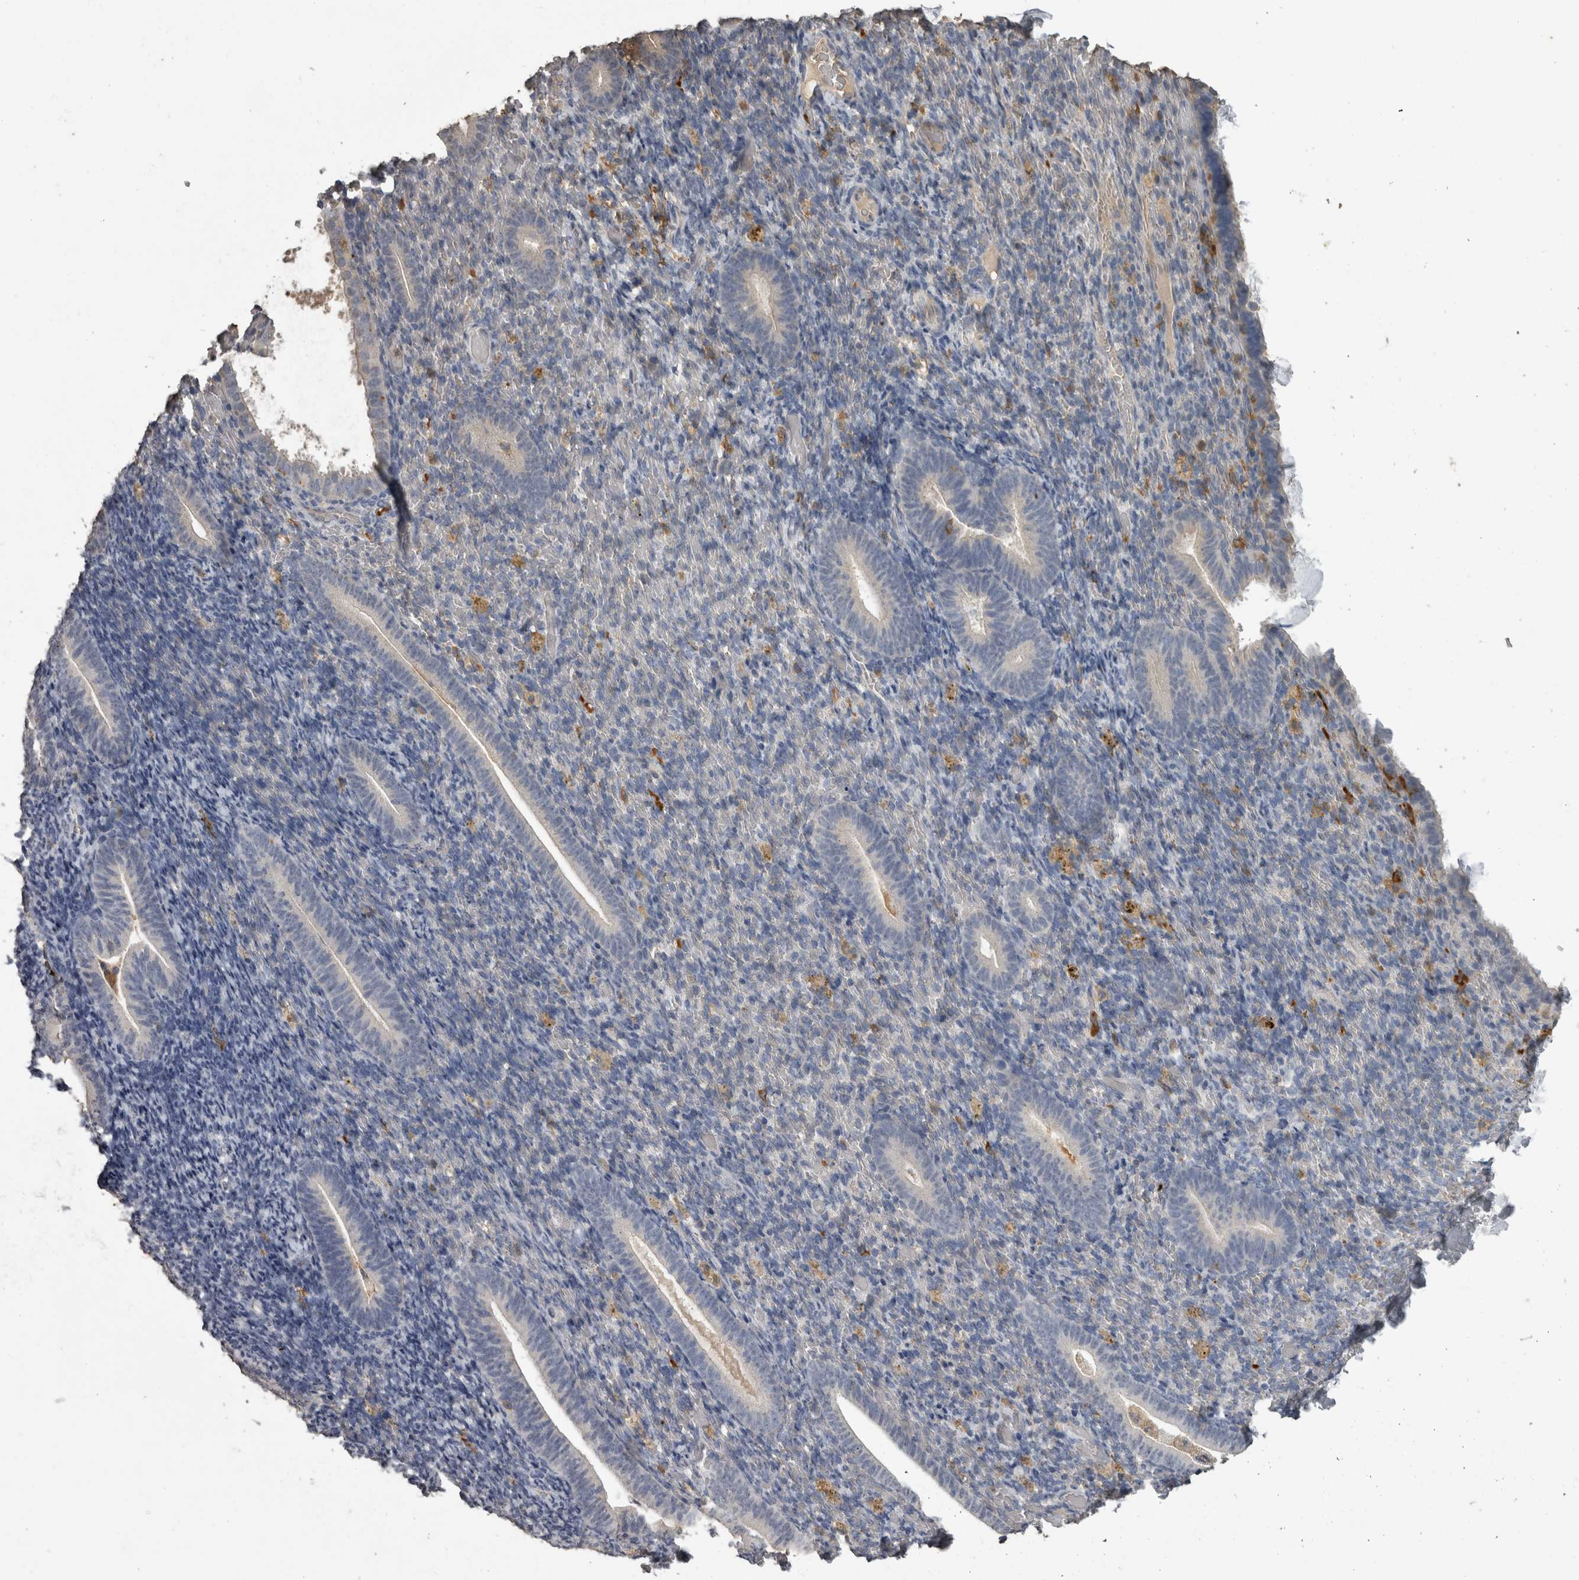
{"staining": {"intensity": "negative", "quantity": "none", "location": "none"}, "tissue": "endometrium", "cell_type": "Cells in endometrial stroma", "image_type": "normal", "snomed": [{"axis": "morphology", "description": "Normal tissue, NOS"}, {"axis": "topography", "description": "Endometrium"}], "caption": "A high-resolution photomicrograph shows IHC staining of unremarkable endometrium, which shows no significant expression in cells in endometrial stroma.", "gene": "PIK3AP1", "patient": {"sex": "female", "age": 51}}